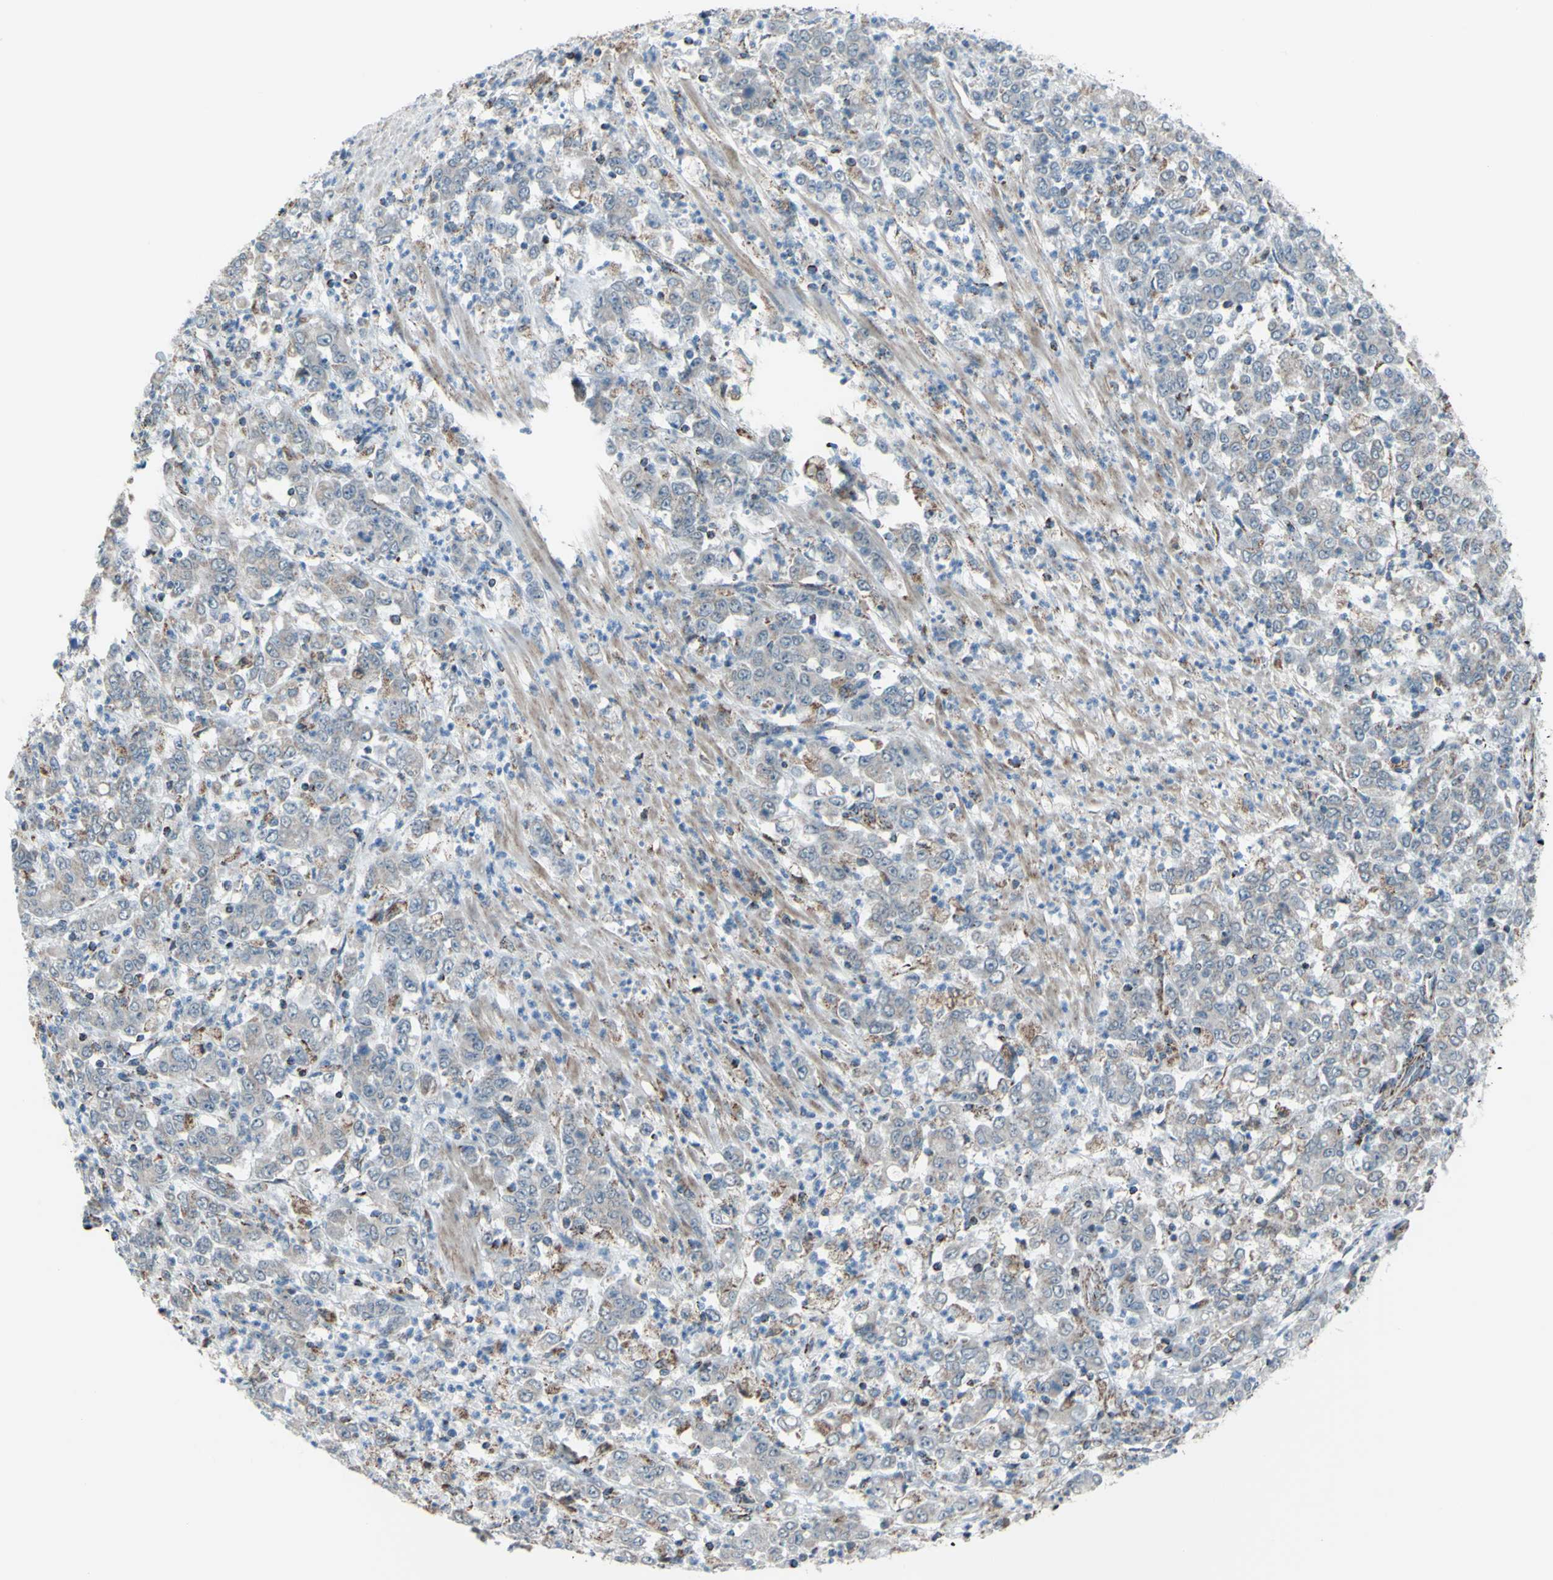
{"staining": {"intensity": "weak", "quantity": "<25%", "location": "cytoplasmic/membranous"}, "tissue": "stomach cancer", "cell_type": "Tumor cells", "image_type": "cancer", "snomed": [{"axis": "morphology", "description": "Adenocarcinoma, NOS"}, {"axis": "topography", "description": "Stomach, lower"}], "caption": "This is an IHC image of human stomach cancer. There is no staining in tumor cells.", "gene": "GLT8D1", "patient": {"sex": "female", "age": 71}}